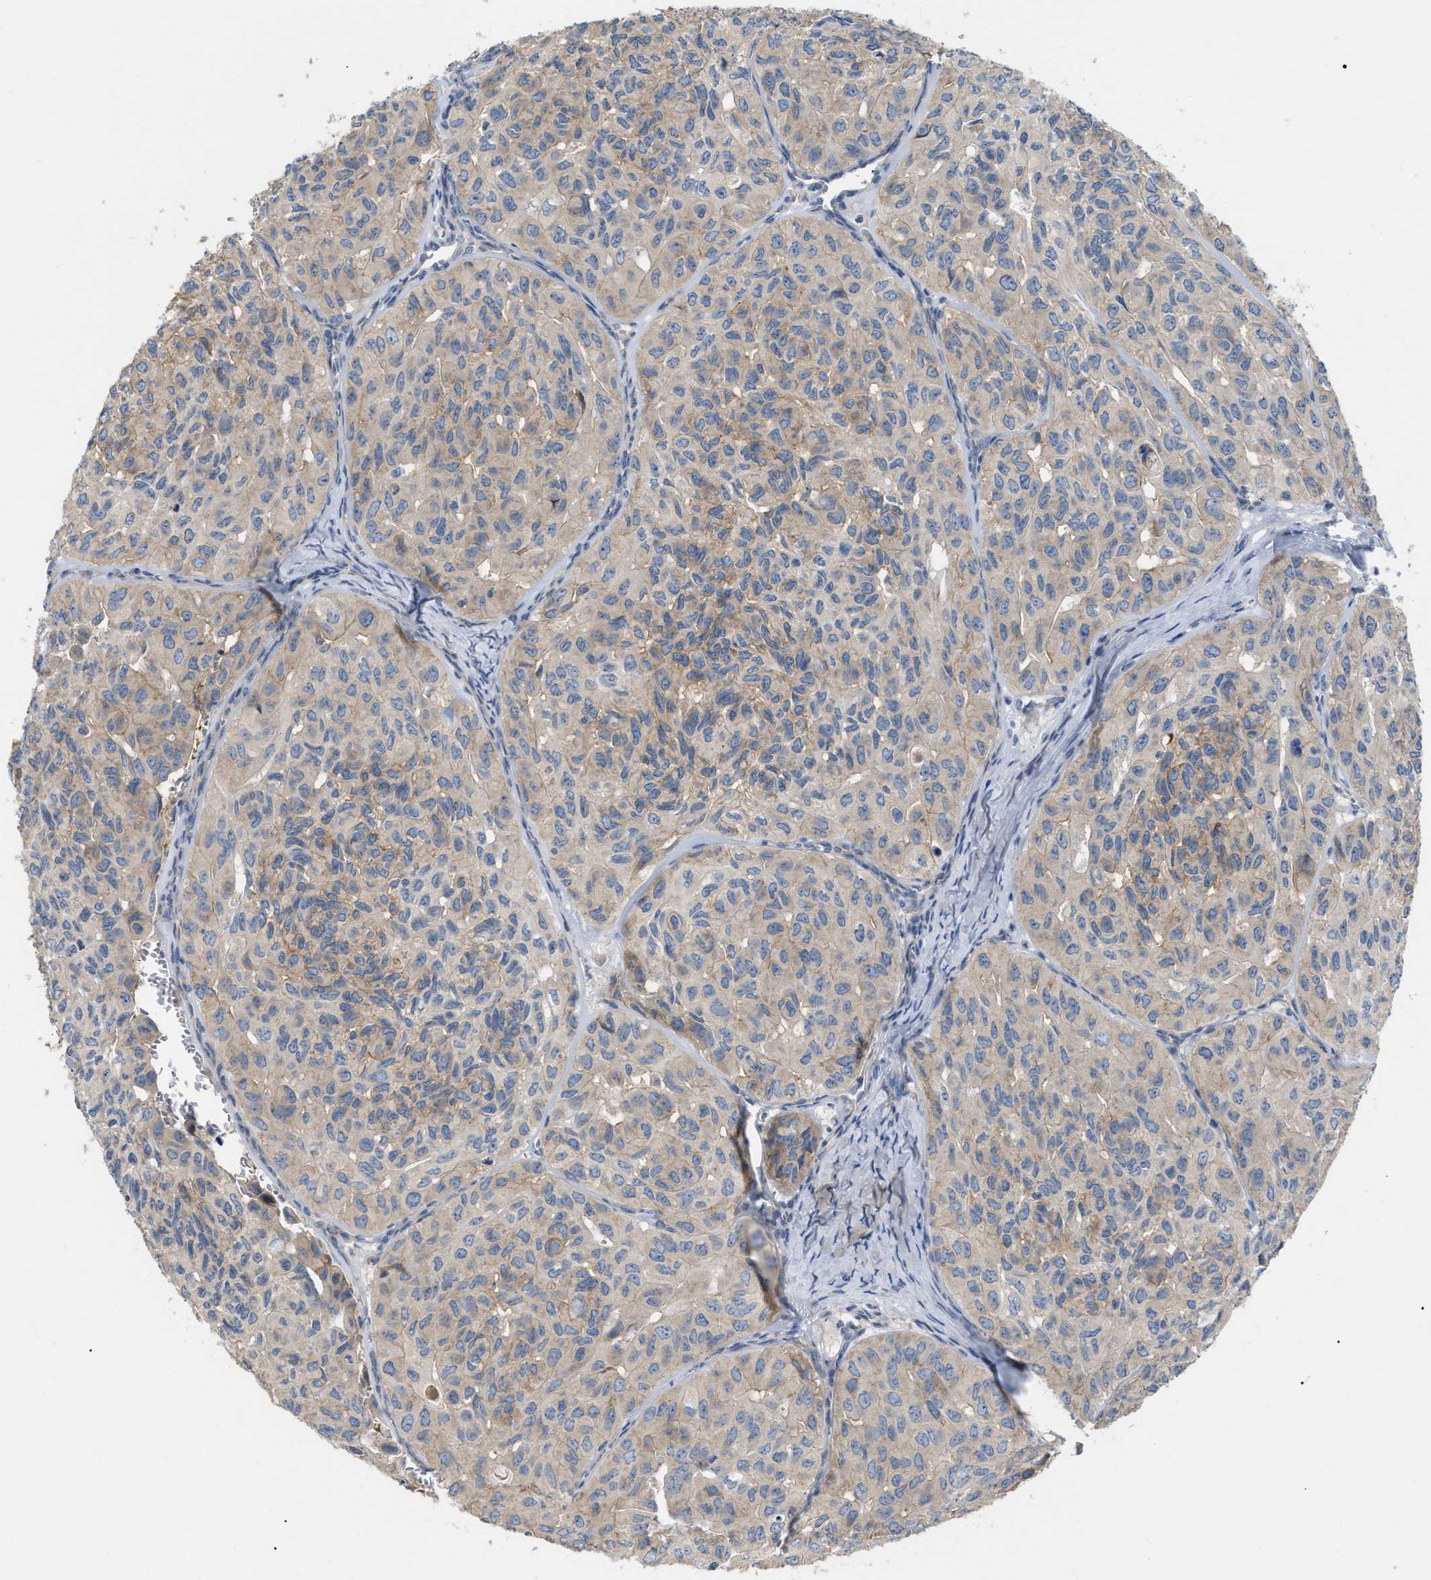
{"staining": {"intensity": "weak", "quantity": "<25%", "location": "cytoplasmic/membranous"}, "tissue": "head and neck cancer", "cell_type": "Tumor cells", "image_type": "cancer", "snomed": [{"axis": "morphology", "description": "Adenocarcinoma, NOS"}, {"axis": "topography", "description": "Salivary gland, NOS"}, {"axis": "topography", "description": "Head-Neck"}], "caption": "Image shows no significant protein staining in tumor cells of head and neck cancer.", "gene": "DHX58", "patient": {"sex": "female", "age": 76}}